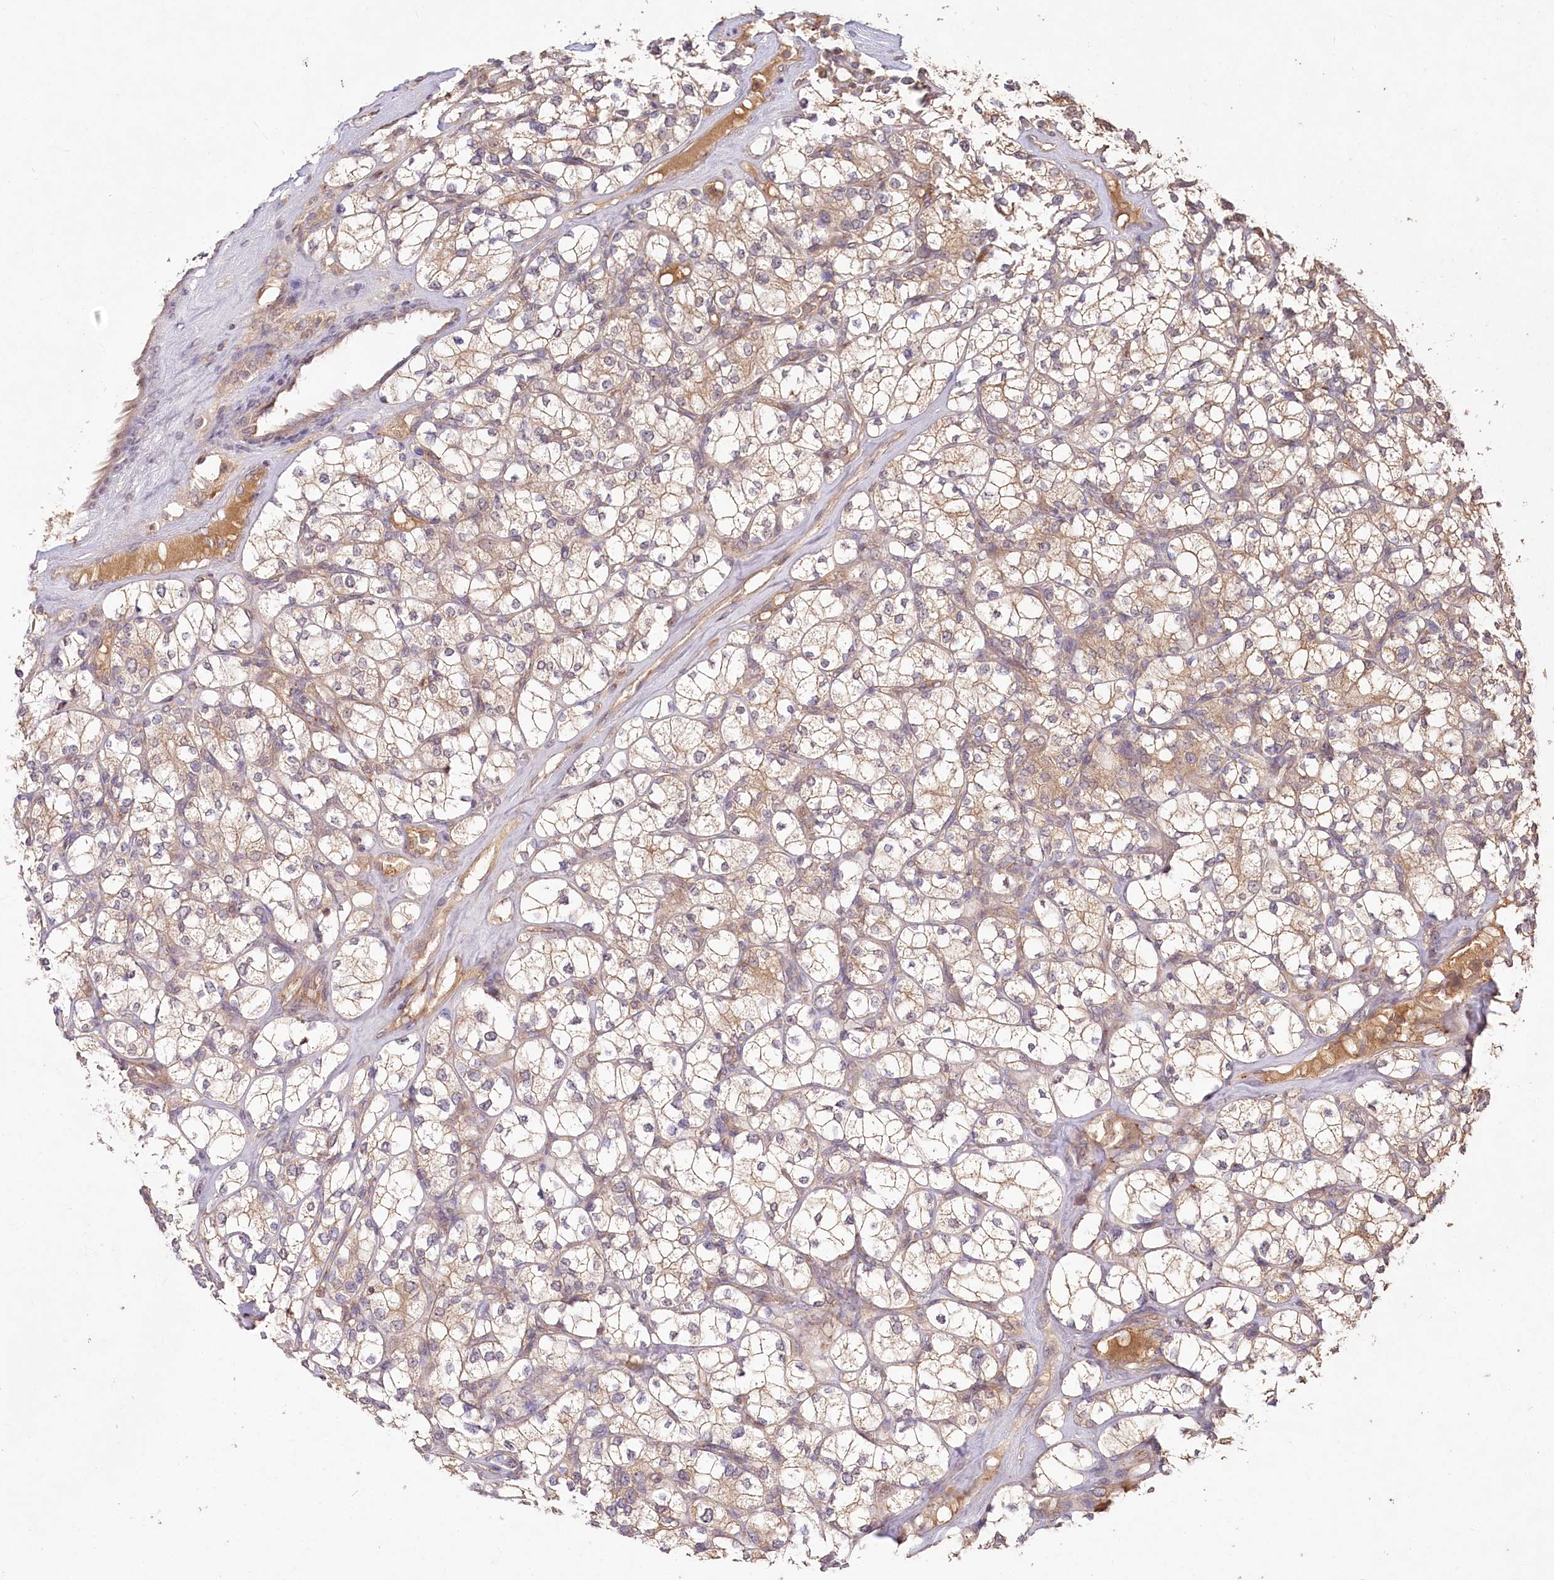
{"staining": {"intensity": "weak", "quantity": ">75%", "location": "cytoplasmic/membranous"}, "tissue": "renal cancer", "cell_type": "Tumor cells", "image_type": "cancer", "snomed": [{"axis": "morphology", "description": "Adenocarcinoma, NOS"}, {"axis": "topography", "description": "Kidney"}], "caption": "Renal cancer (adenocarcinoma) tissue reveals weak cytoplasmic/membranous expression in about >75% of tumor cells (IHC, brightfield microscopy, high magnification).", "gene": "IRAK1BP1", "patient": {"sex": "male", "age": 77}}